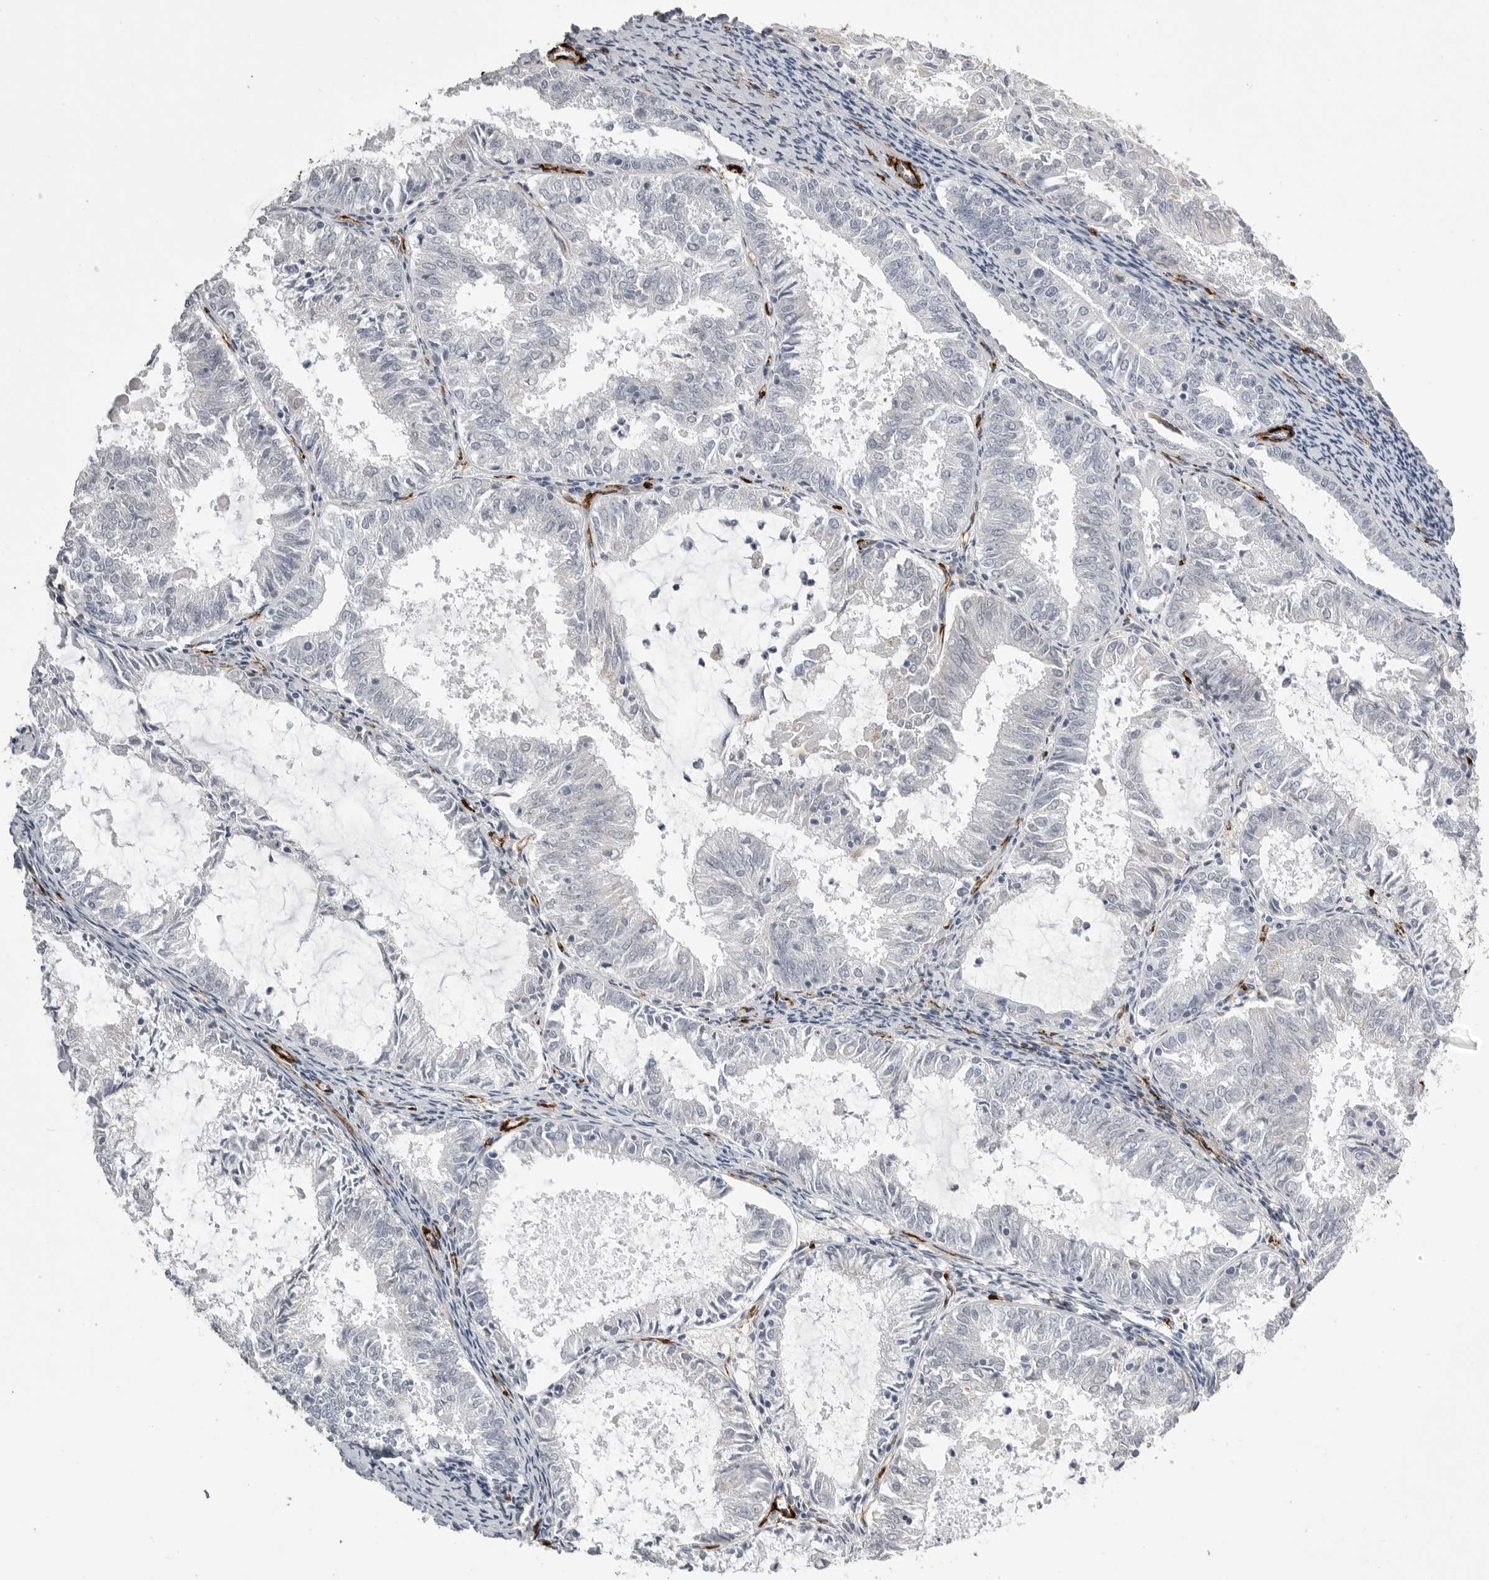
{"staining": {"intensity": "negative", "quantity": "none", "location": "none"}, "tissue": "endometrial cancer", "cell_type": "Tumor cells", "image_type": "cancer", "snomed": [{"axis": "morphology", "description": "Adenocarcinoma, NOS"}, {"axis": "topography", "description": "Endometrium"}], "caption": "Endometrial adenocarcinoma was stained to show a protein in brown. There is no significant staining in tumor cells. (DAB (3,3'-diaminobenzidine) IHC visualized using brightfield microscopy, high magnification).", "gene": "AOC3", "patient": {"sex": "female", "age": 57}}